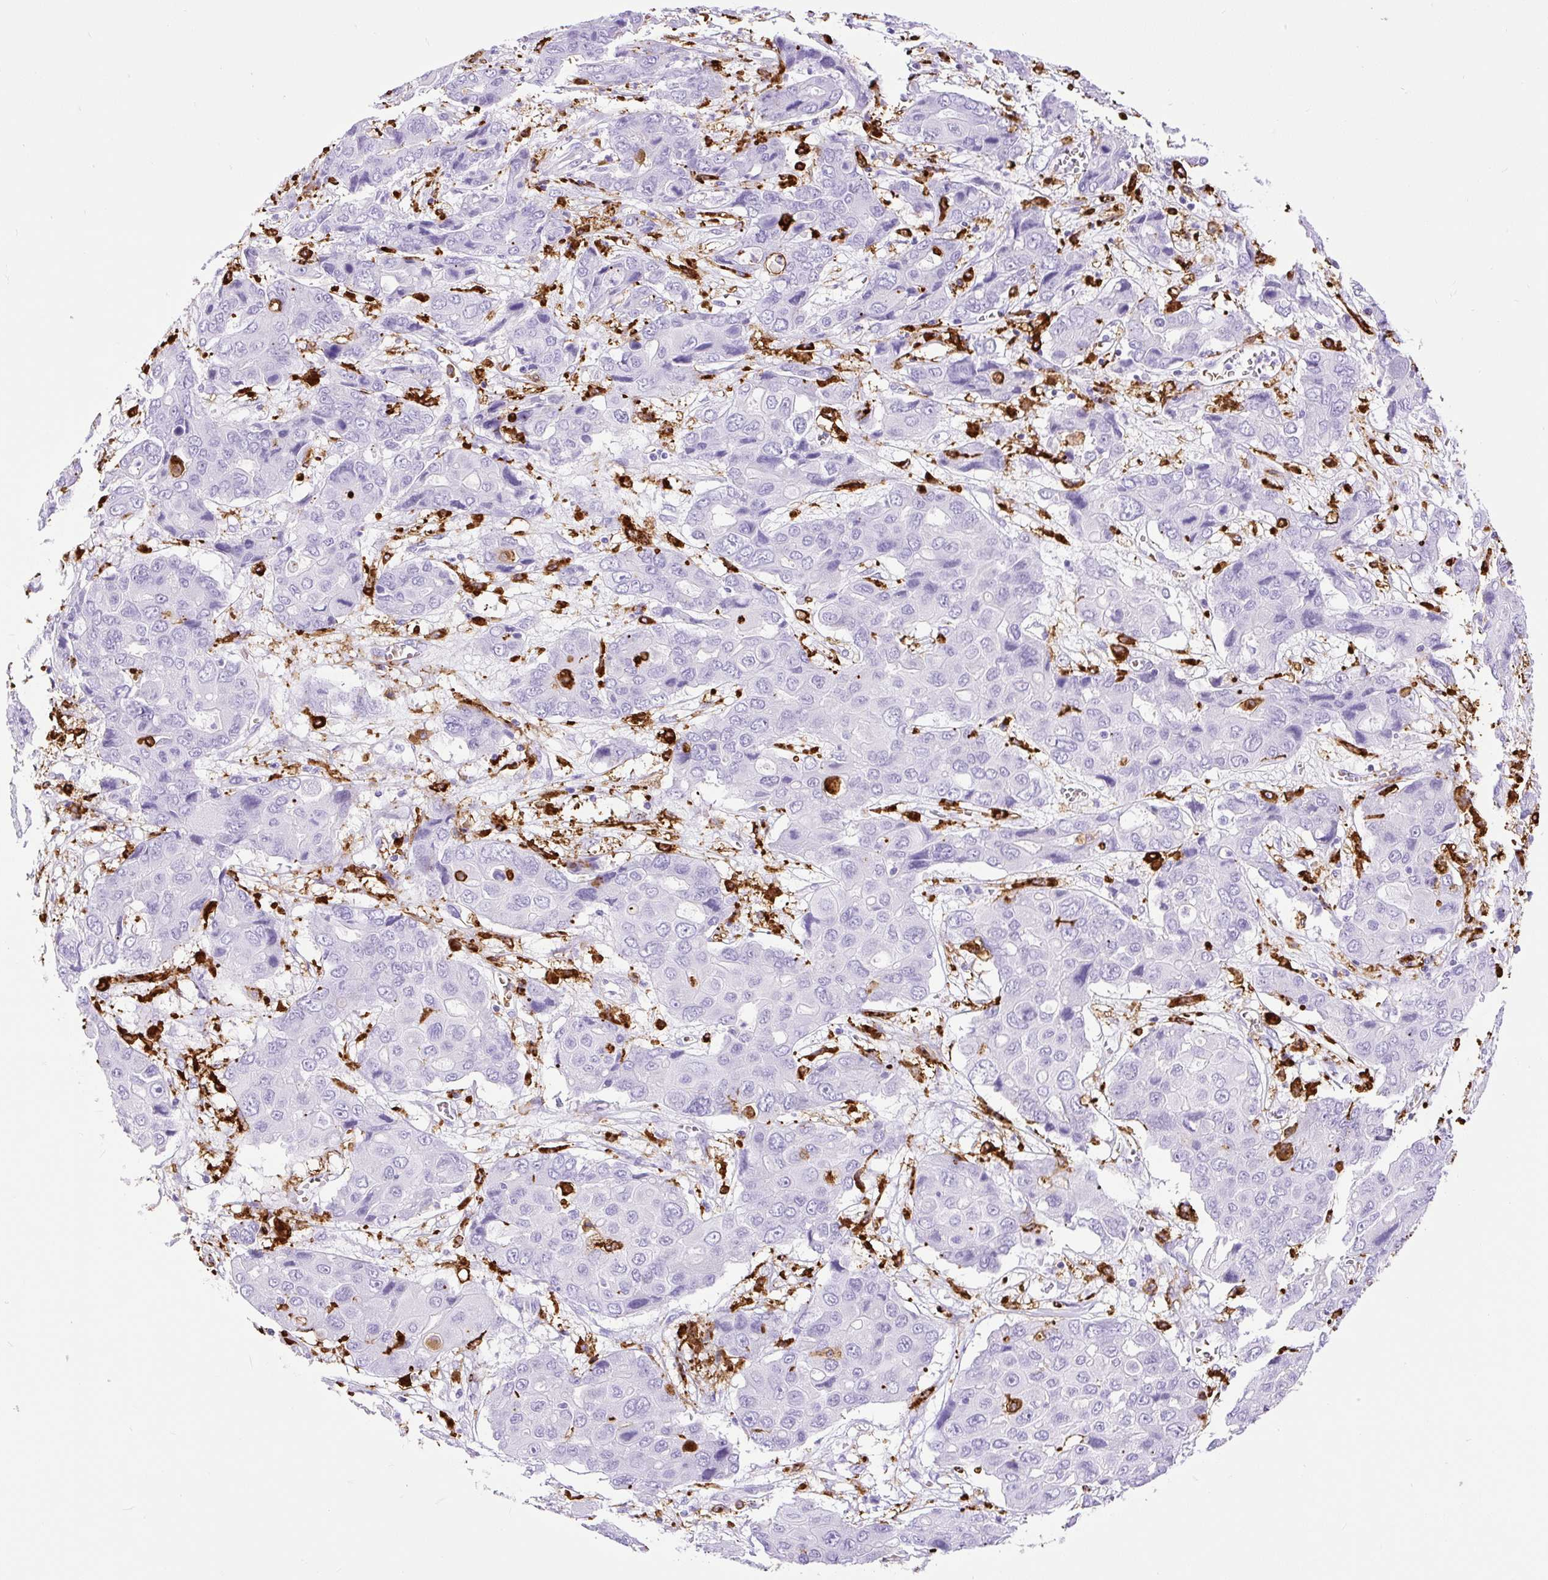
{"staining": {"intensity": "negative", "quantity": "none", "location": "none"}, "tissue": "liver cancer", "cell_type": "Tumor cells", "image_type": "cancer", "snomed": [{"axis": "morphology", "description": "Cholangiocarcinoma"}, {"axis": "topography", "description": "Liver"}], "caption": "Protein analysis of liver cholangiocarcinoma exhibits no significant positivity in tumor cells.", "gene": "HLA-DRA", "patient": {"sex": "male", "age": 67}}